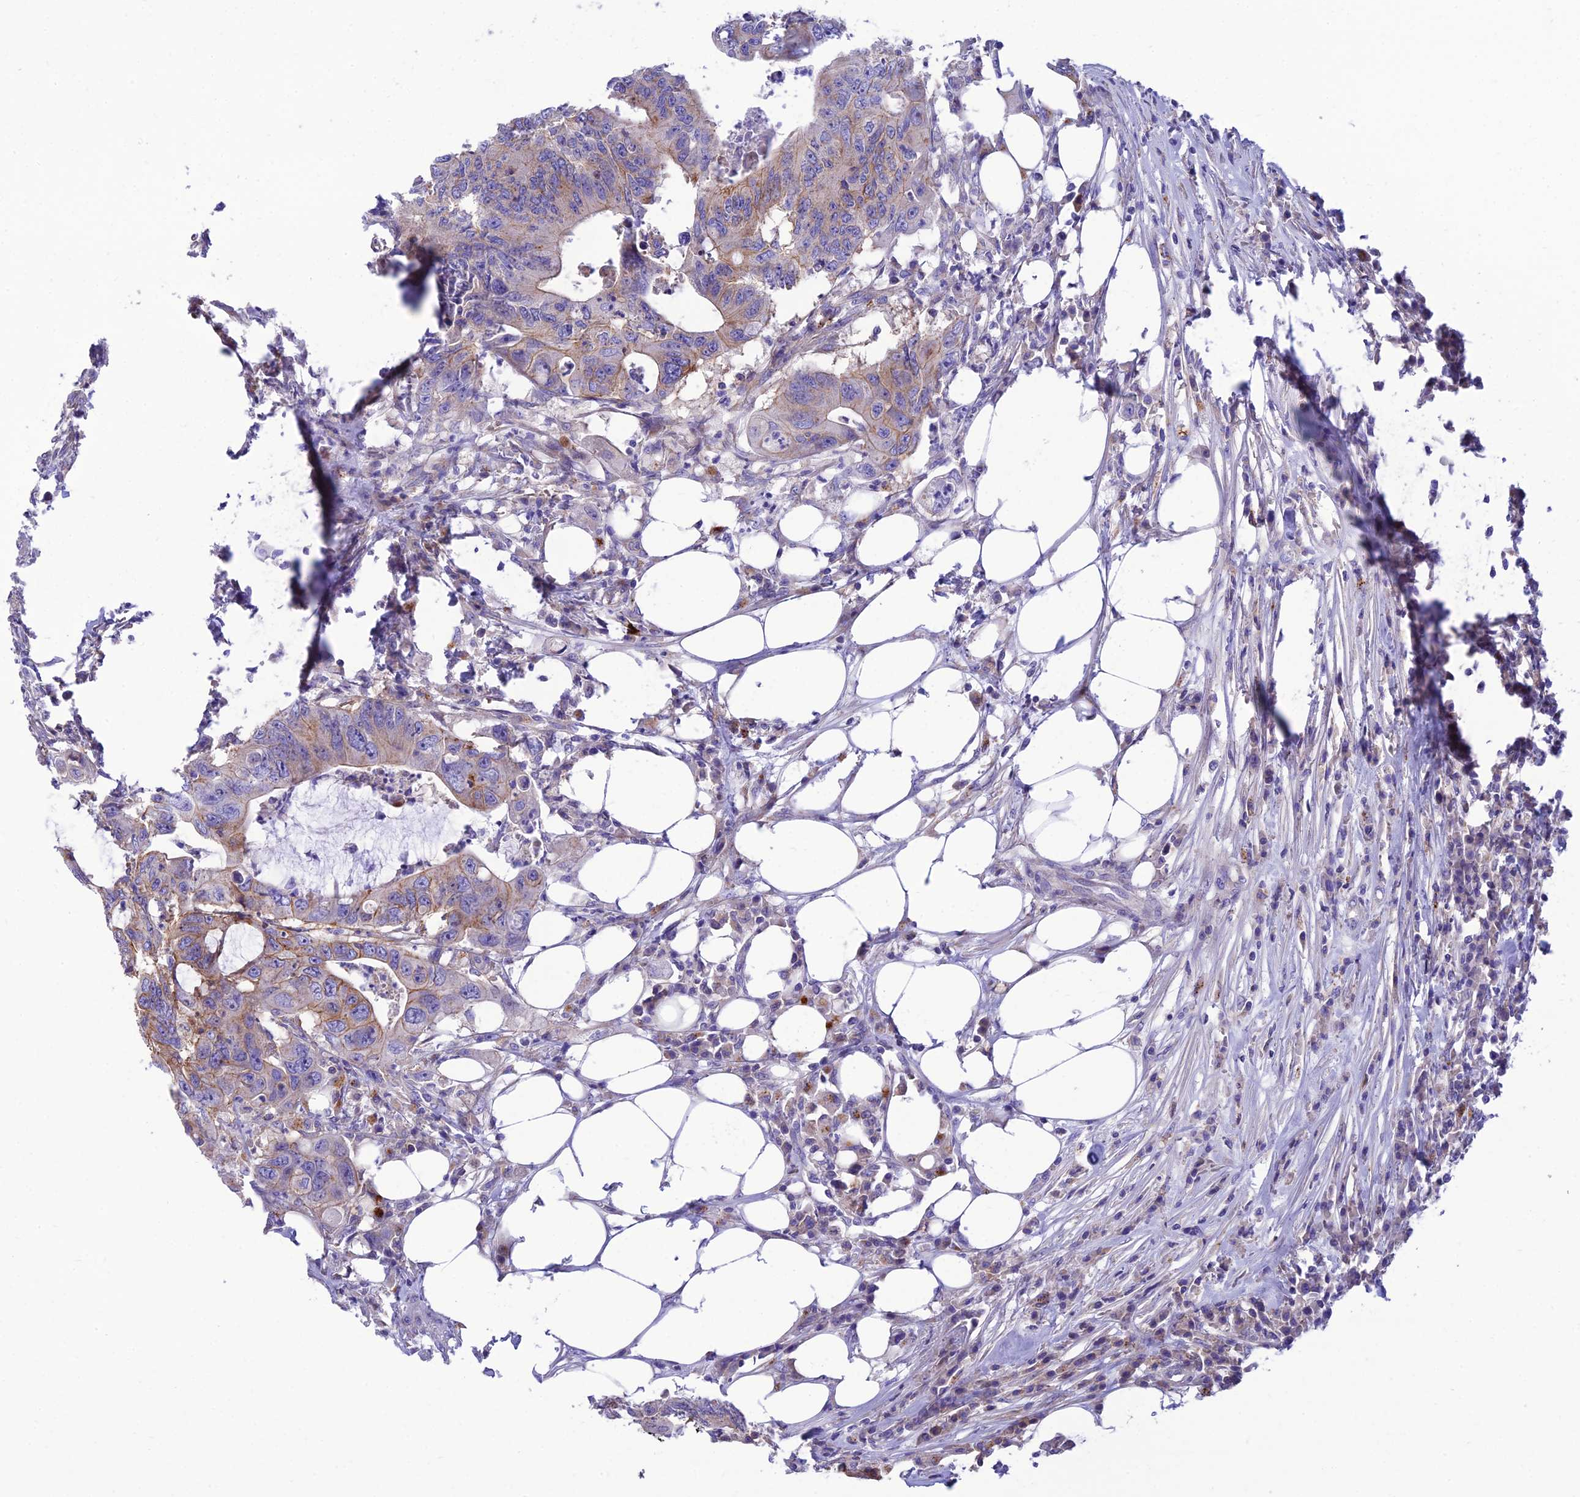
{"staining": {"intensity": "moderate", "quantity": "25%-75%", "location": "cytoplasmic/membranous"}, "tissue": "colorectal cancer", "cell_type": "Tumor cells", "image_type": "cancer", "snomed": [{"axis": "morphology", "description": "Adenocarcinoma, NOS"}, {"axis": "topography", "description": "Colon"}], "caption": "Immunohistochemistry (IHC) photomicrograph of human adenocarcinoma (colorectal) stained for a protein (brown), which exhibits medium levels of moderate cytoplasmic/membranous expression in about 25%-75% of tumor cells.", "gene": "CCDC157", "patient": {"sex": "male", "age": 71}}